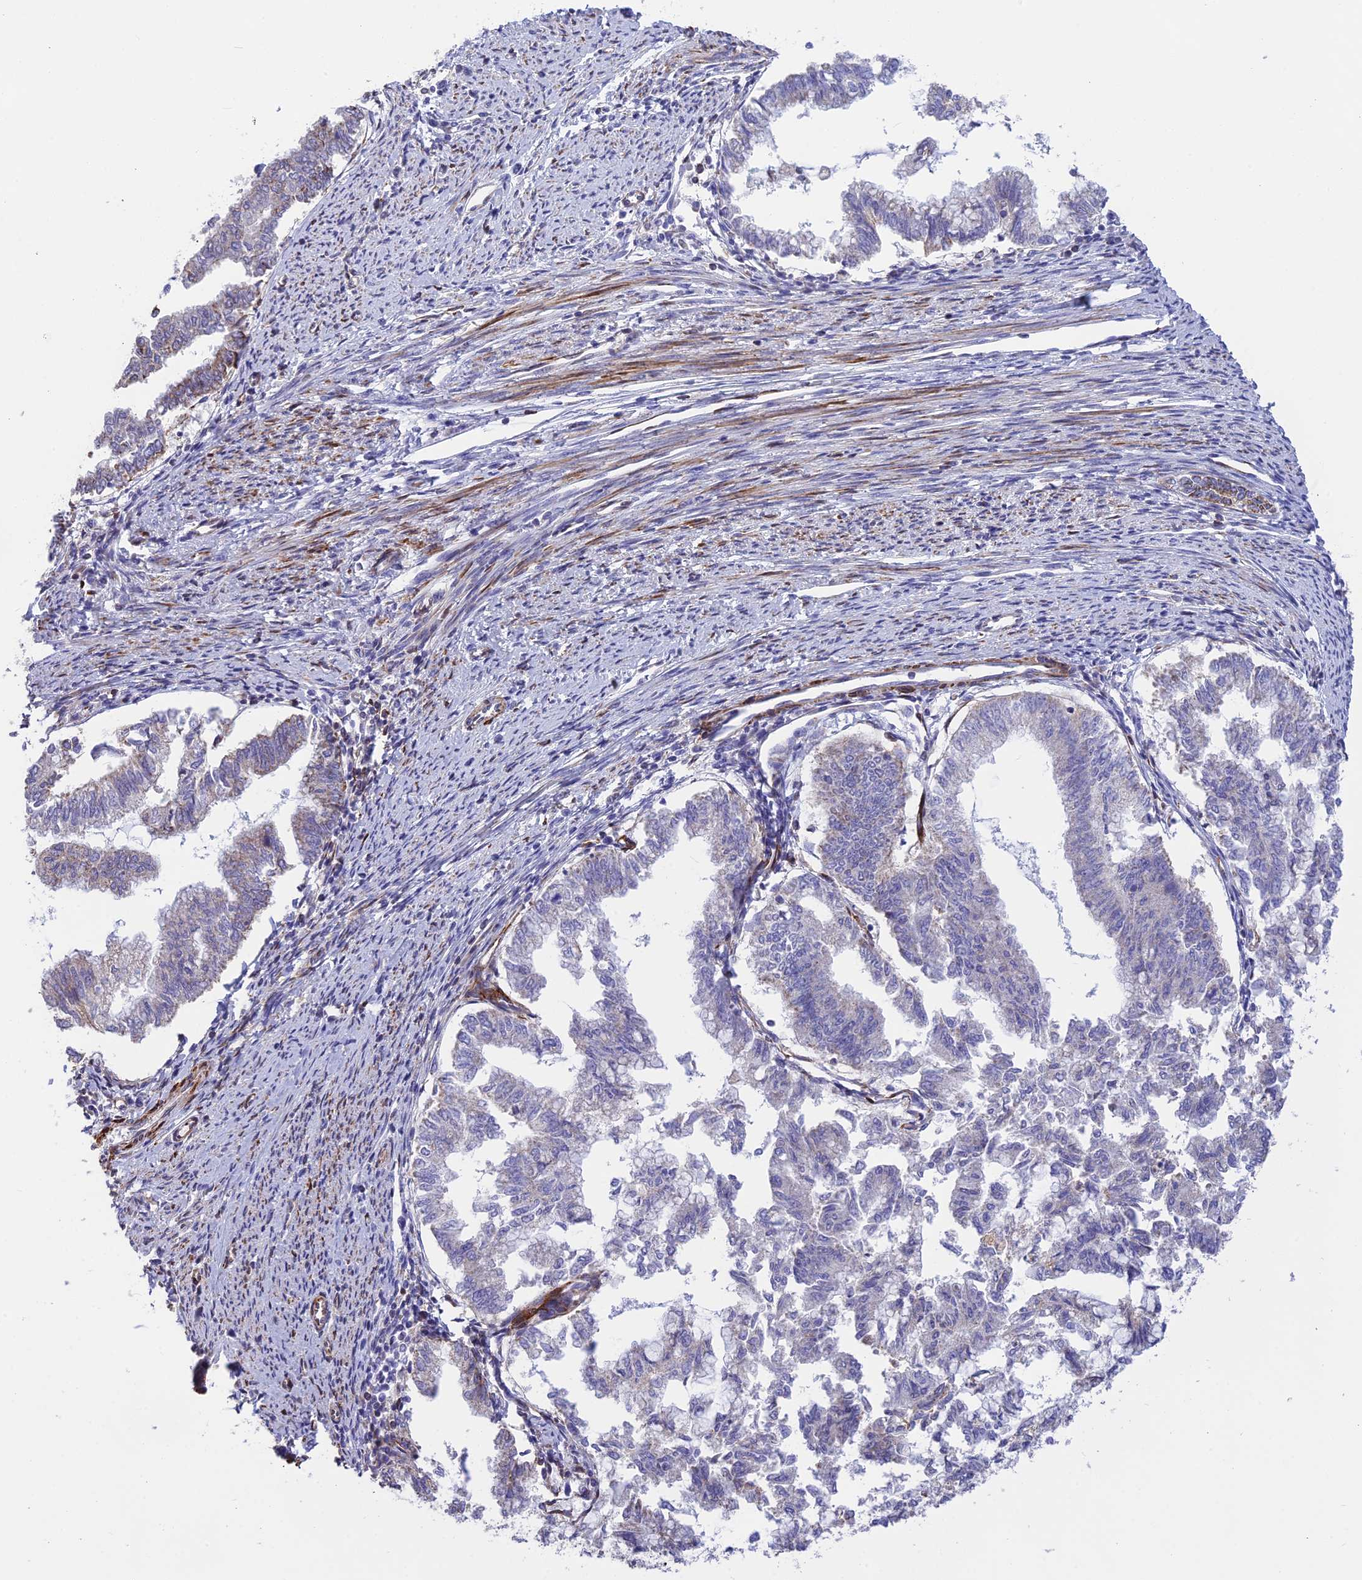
{"staining": {"intensity": "negative", "quantity": "none", "location": "none"}, "tissue": "endometrial cancer", "cell_type": "Tumor cells", "image_type": "cancer", "snomed": [{"axis": "morphology", "description": "Adenocarcinoma, NOS"}, {"axis": "topography", "description": "Endometrium"}], "caption": "High magnification brightfield microscopy of endometrial cancer stained with DAB (brown) and counterstained with hematoxylin (blue): tumor cells show no significant positivity.", "gene": "DOC2B", "patient": {"sex": "female", "age": 79}}